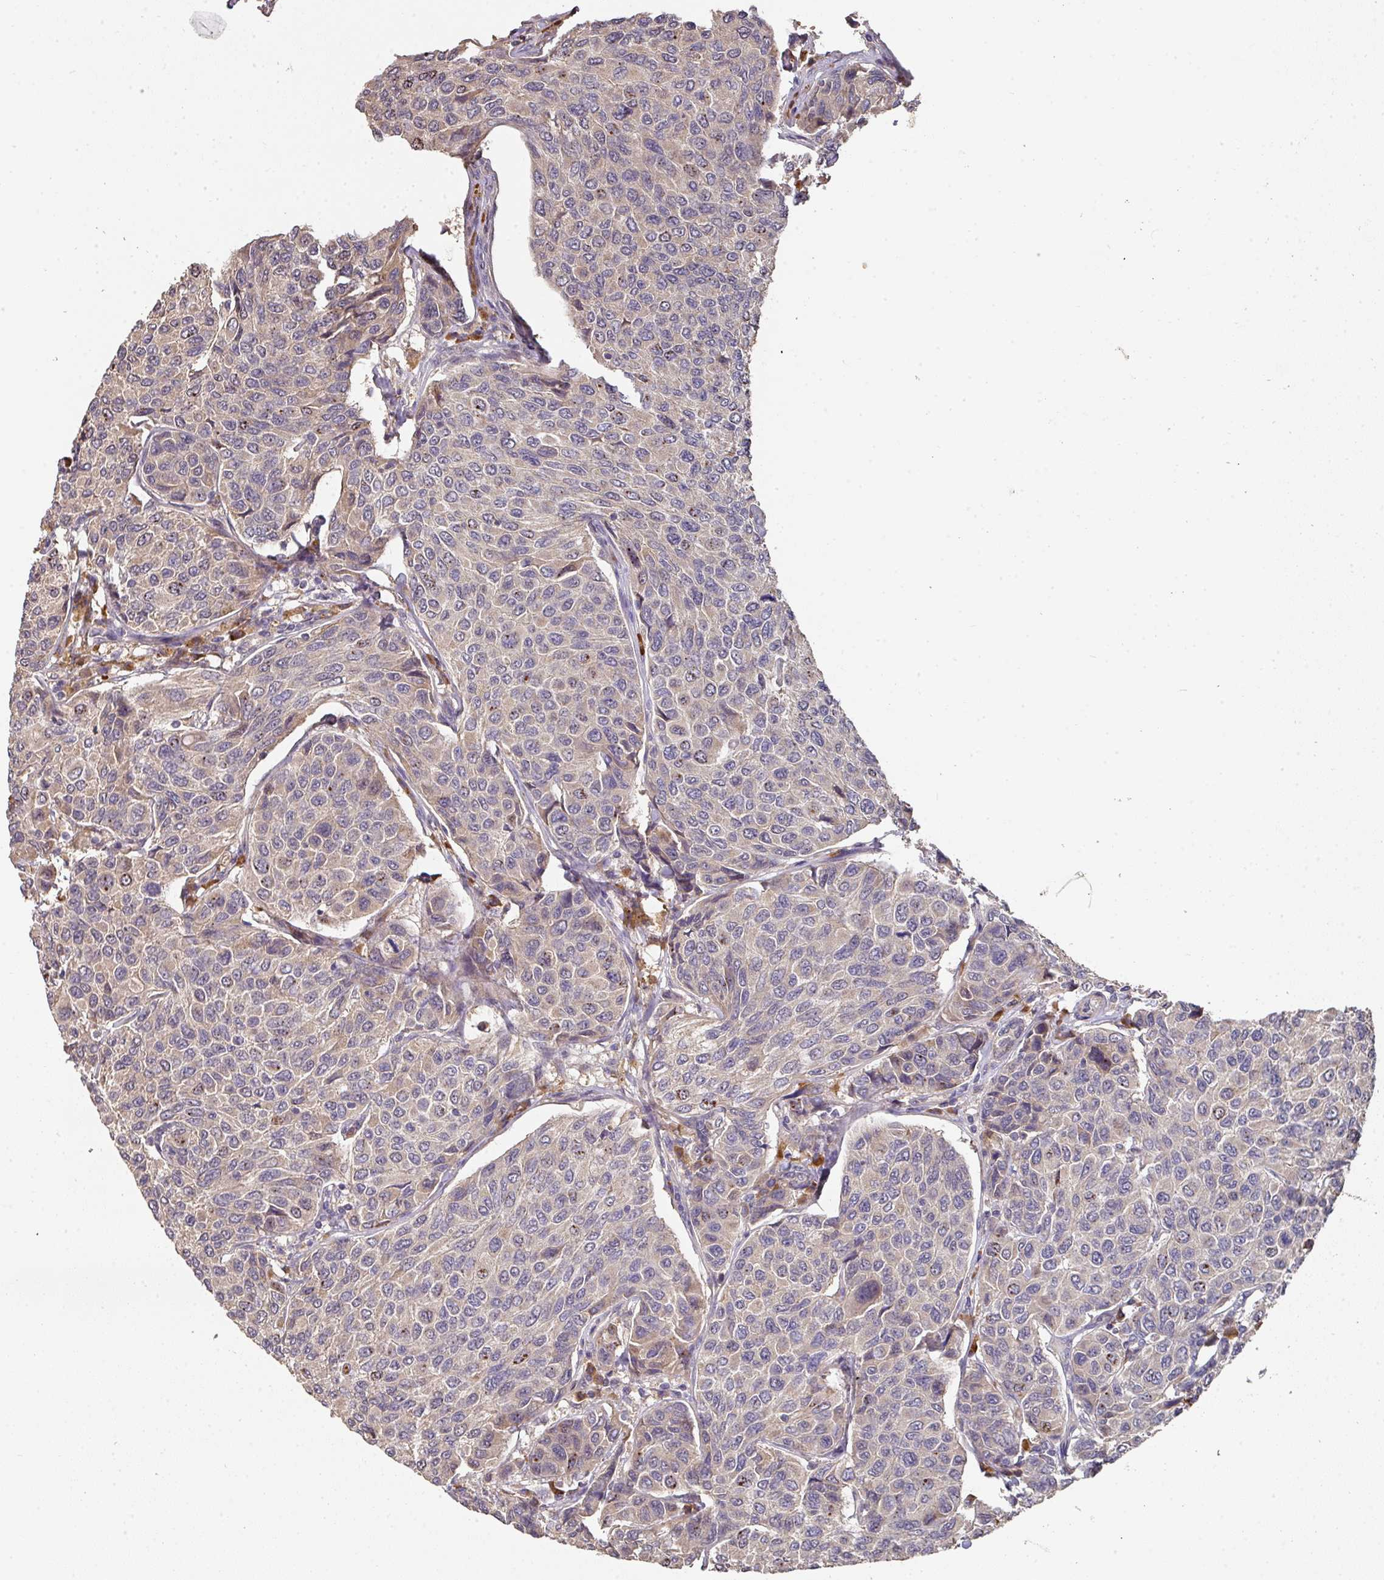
{"staining": {"intensity": "weak", "quantity": "<25%", "location": "cytoplasmic/membranous"}, "tissue": "breast cancer", "cell_type": "Tumor cells", "image_type": "cancer", "snomed": [{"axis": "morphology", "description": "Duct carcinoma"}, {"axis": "topography", "description": "Breast"}], "caption": "There is no significant positivity in tumor cells of breast invasive ductal carcinoma.", "gene": "ACVR2B", "patient": {"sex": "female", "age": 55}}